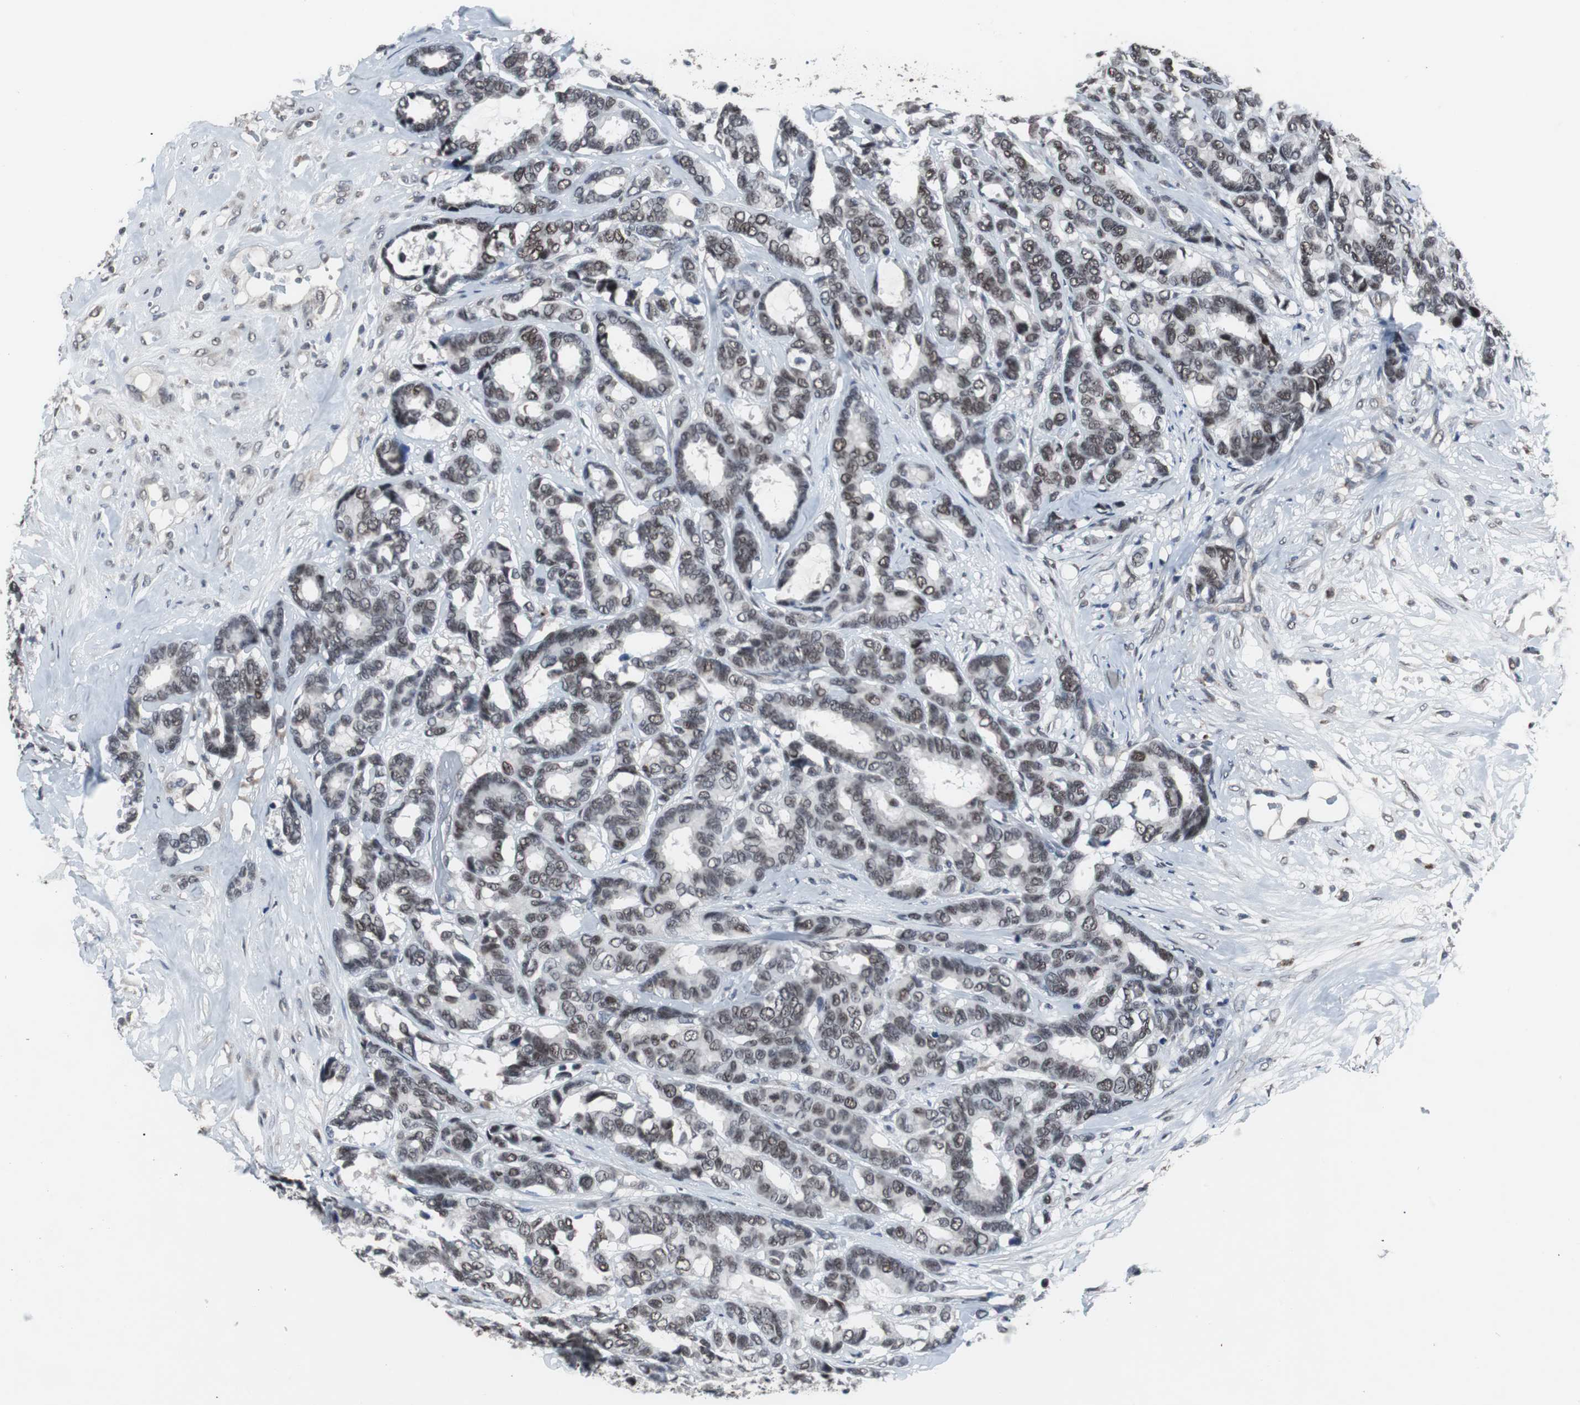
{"staining": {"intensity": "moderate", "quantity": ">75%", "location": "nuclear"}, "tissue": "breast cancer", "cell_type": "Tumor cells", "image_type": "cancer", "snomed": [{"axis": "morphology", "description": "Duct carcinoma"}, {"axis": "topography", "description": "Breast"}], "caption": "DAB immunohistochemical staining of human breast cancer reveals moderate nuclear protein staining in approximately >75% of tumor cells.", "gene": "FOXP4", "patient": {"sex": "female", "age": 87}}